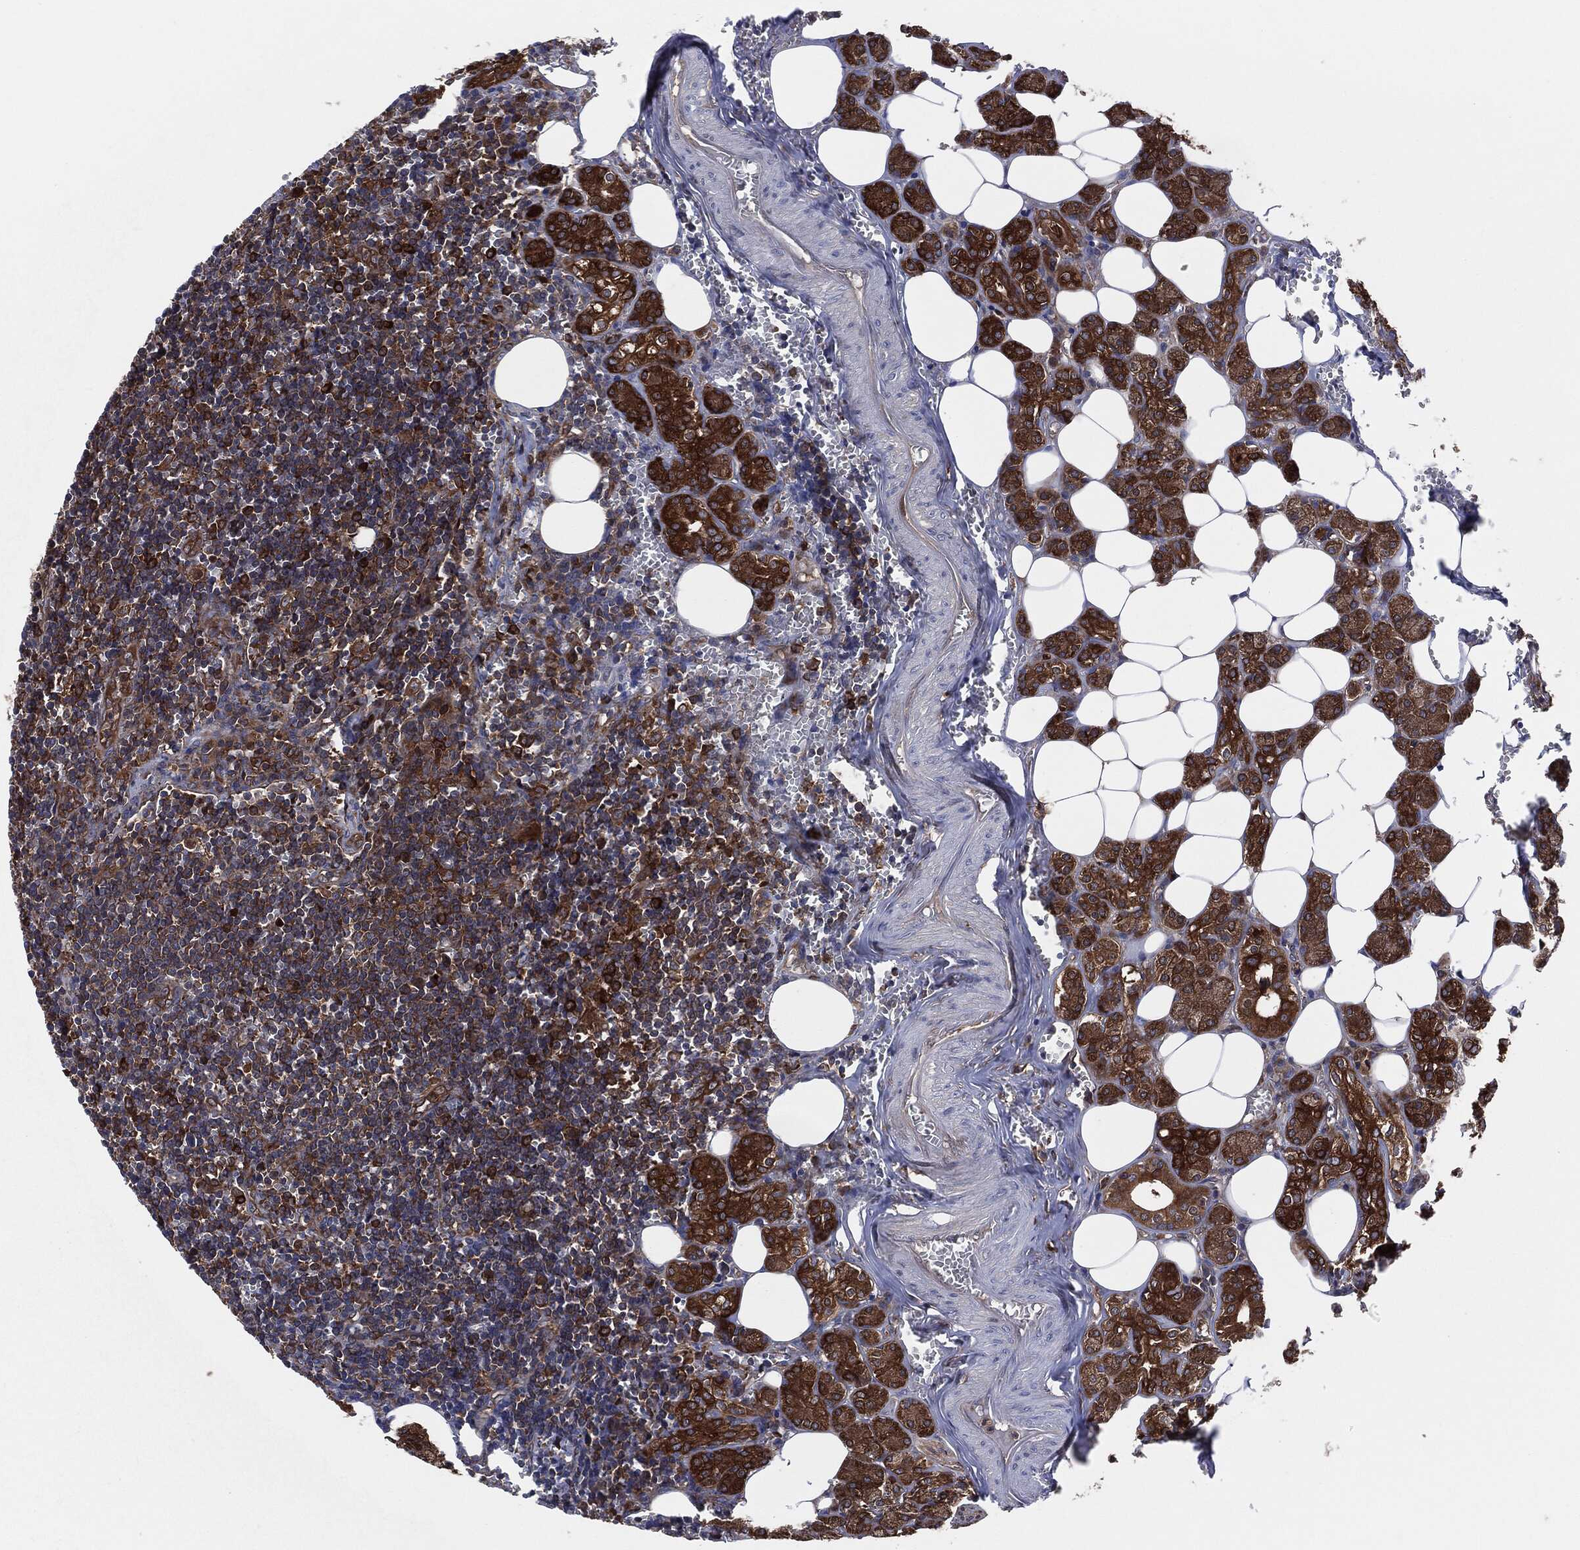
{"staining": {"intensity": "moderate", "quantity": ">75%", "location": "cytoplasmic/membranous"}, "tissue": "lymph node", "cell_type": "Germinal center cells", "image_type": "normal", "snomed": [{"axis": "morphology", "description": "Normal tissue, NOS"}, {"axis": "topography", "description": "Lymph node"}, {"axis": "topography", "description": "Salivary gland"}], "caption": "Moderate cytoplasmic/membranous protein expression is appreciated in about >75% of germinal center cells in lymph node. (brown staining indicates protein expression, while blue staining denotes nuclei).", "gene": "XPNPEP1", "patient": {"sex": "male", "age": 78}}